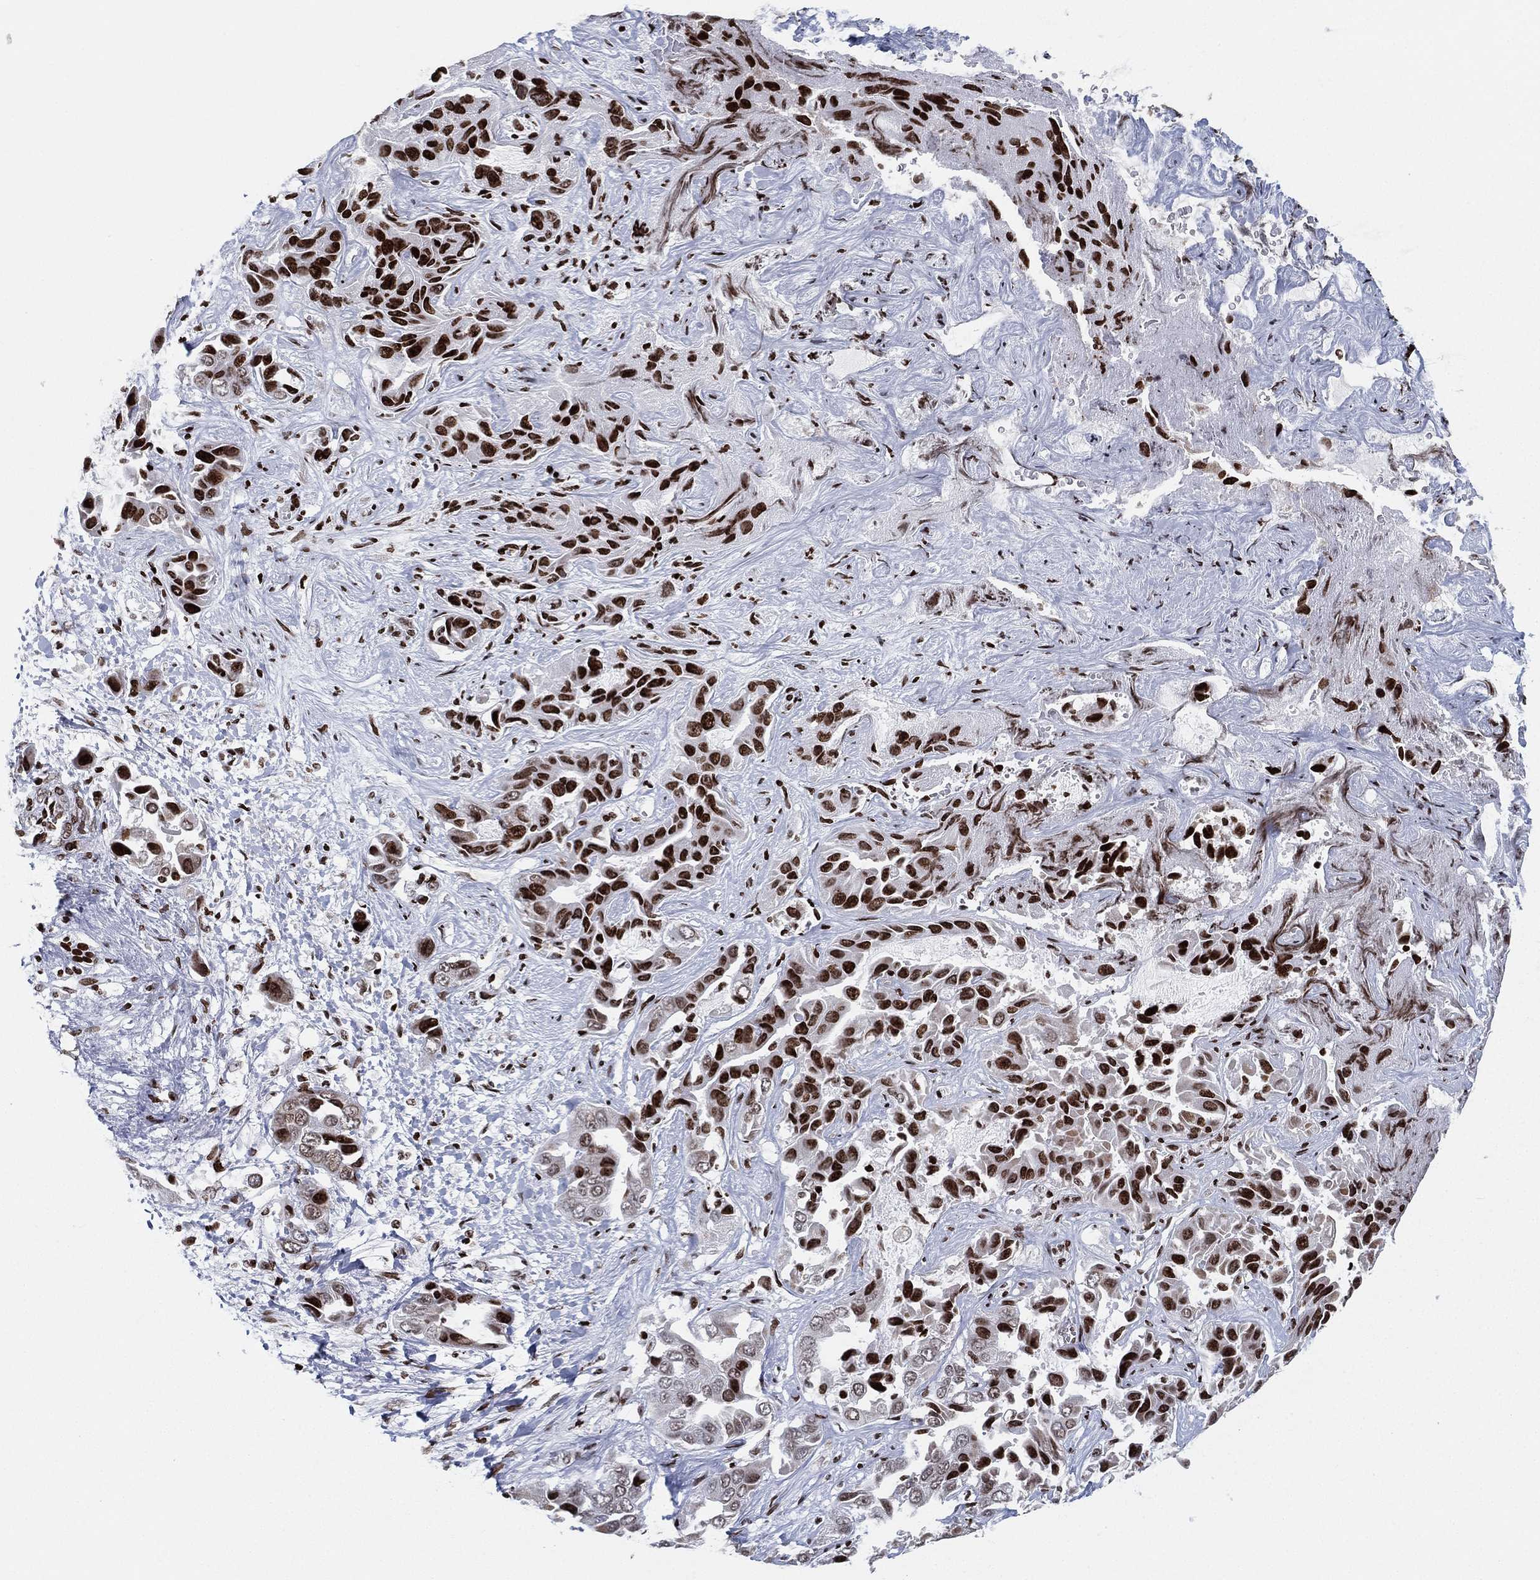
{"staining": {"intensity": "strong", "quantity": "25%-75%", "location": "nuclear"}, "tissue": "liver cancer", "cell_type": "Tumor cells", "image_type": "cancer", "snomed": [{"axis": "morphology", "description": "Cholangiocarcinoma"}, {"axis": "topography", "description": "Liver"}], "caption": "This is an image of IHC staining of liver cancer (cholangiocarcinoma), which shows strong staining in the nuclear of tumor cells.", "gene": "MFSD14A", "patient": {"sex": "female", "age": 52}}